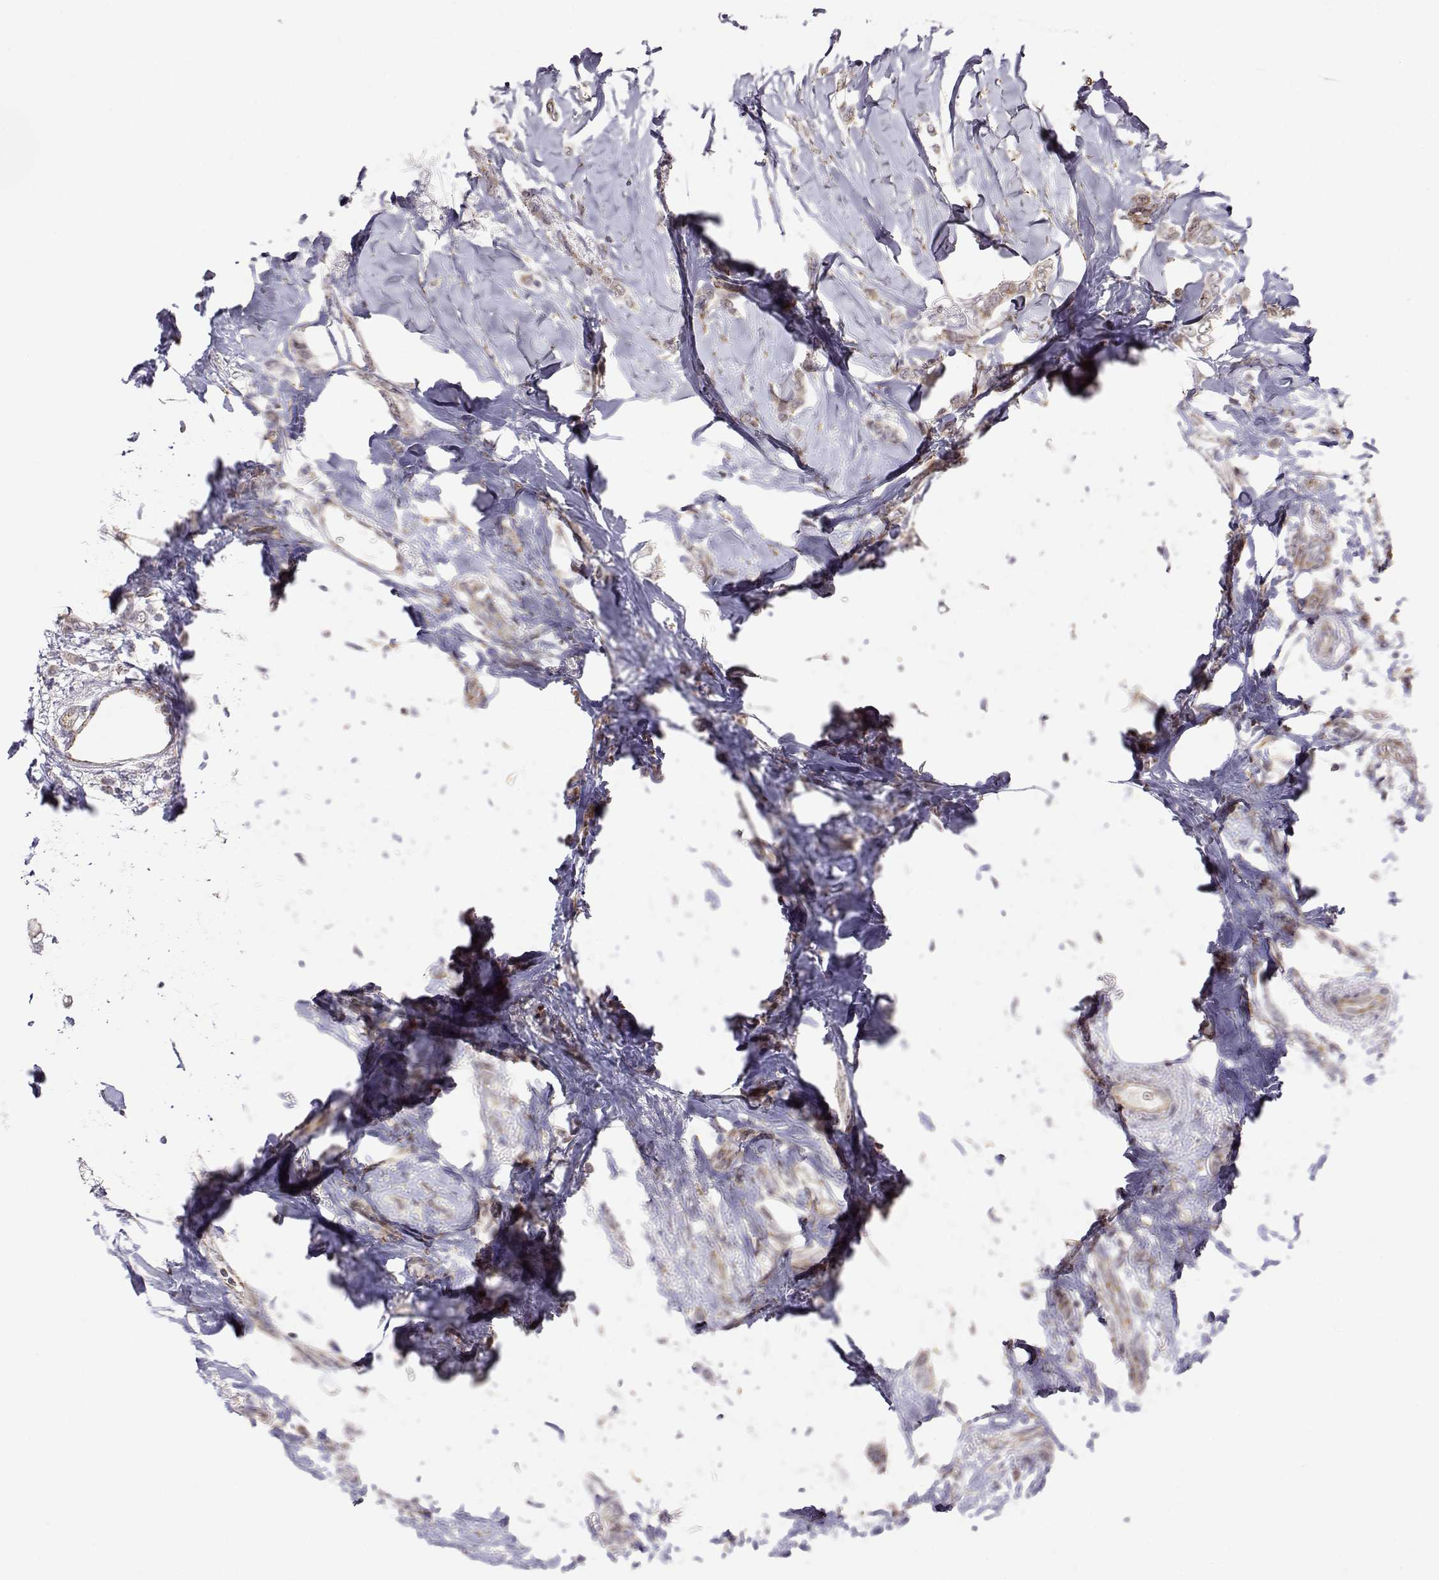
{"staining": {"intensity": "weak", "quantity": ">75%", "location": "cytoplasmic/membranous"}, "tissue": "breast cancer", "cell_type": "Tumor cells", "image_type": "cancer", "snomed": [{"axis": "morphology", "description": "Lobular carcinoma"}, {"axis": "topography", "description": "Breast"}], "caption": "There is low levels of weak cytoplasmic/membranous staining in tumor cells of breast cancer, as demonstrated by immunohistochemical staining (brown color).", "gene": "EXOG", "patient": {"sex": "female", "age": 66}}